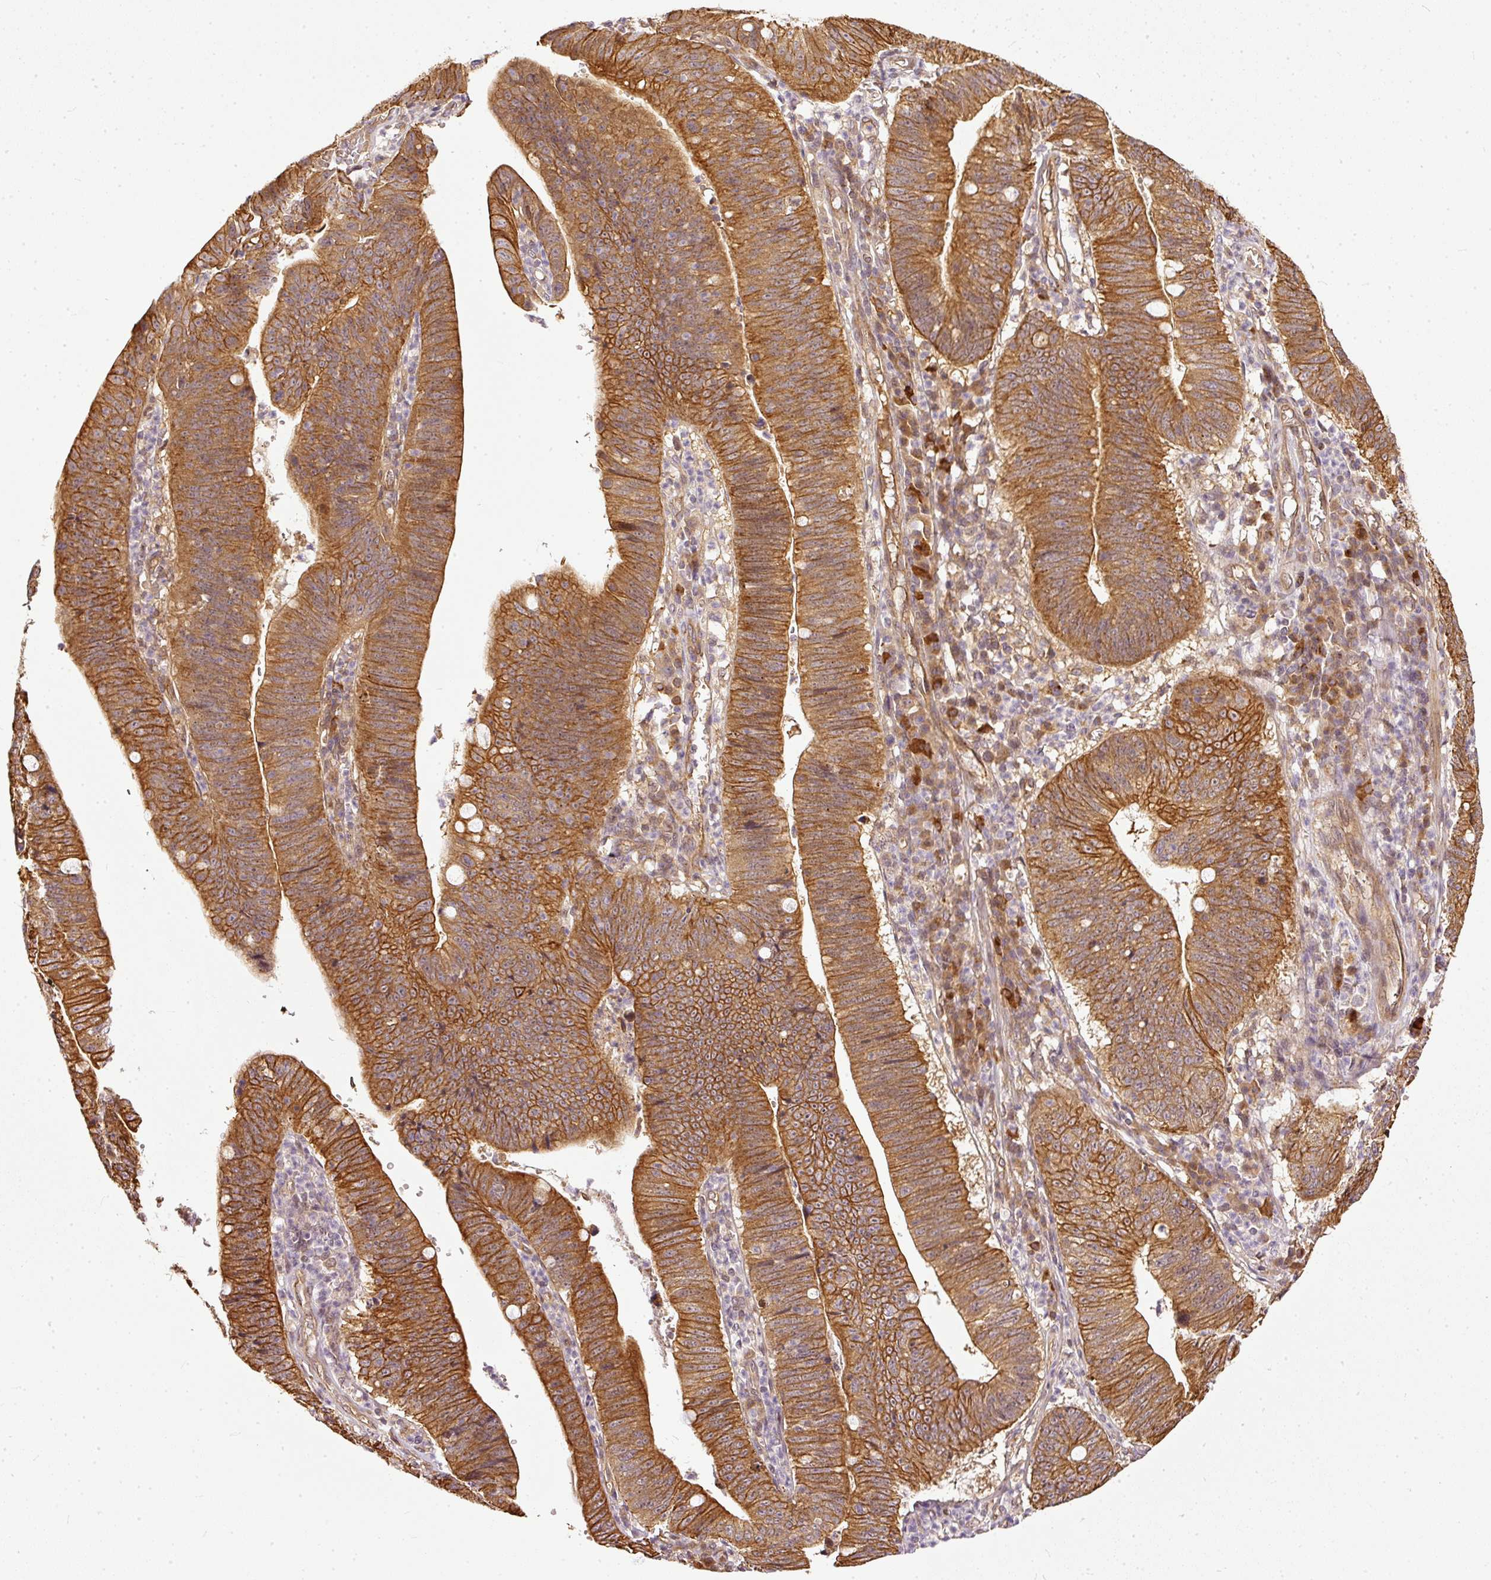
{"staining": {"intensity": "strong", "quantity": ">75%", "location": "cytoplasmic/membranous"}, "tissue": "stomach cancer", "cell_type": "Tumor cells", "image_type": "cancer", "snomed": [{"axis": "morphology", "description": "Adenocarcinoma, NOS"}, {"axis": "topography", "description": "Stomach"}], "caption": "Adenocarcinoma (stomach) stained with immunohistochemistry shows strong cytoplasmic/membranous positivity in about >75% of tumor cells. The staining was performed using DAB (3,3'-diaminobenzidine), with brown indicating positive protein expression. Nuclei are stained blue with hematoxylin.", "gene": "MIF4GD", "patient": {"sex": "male", "age": 59}}